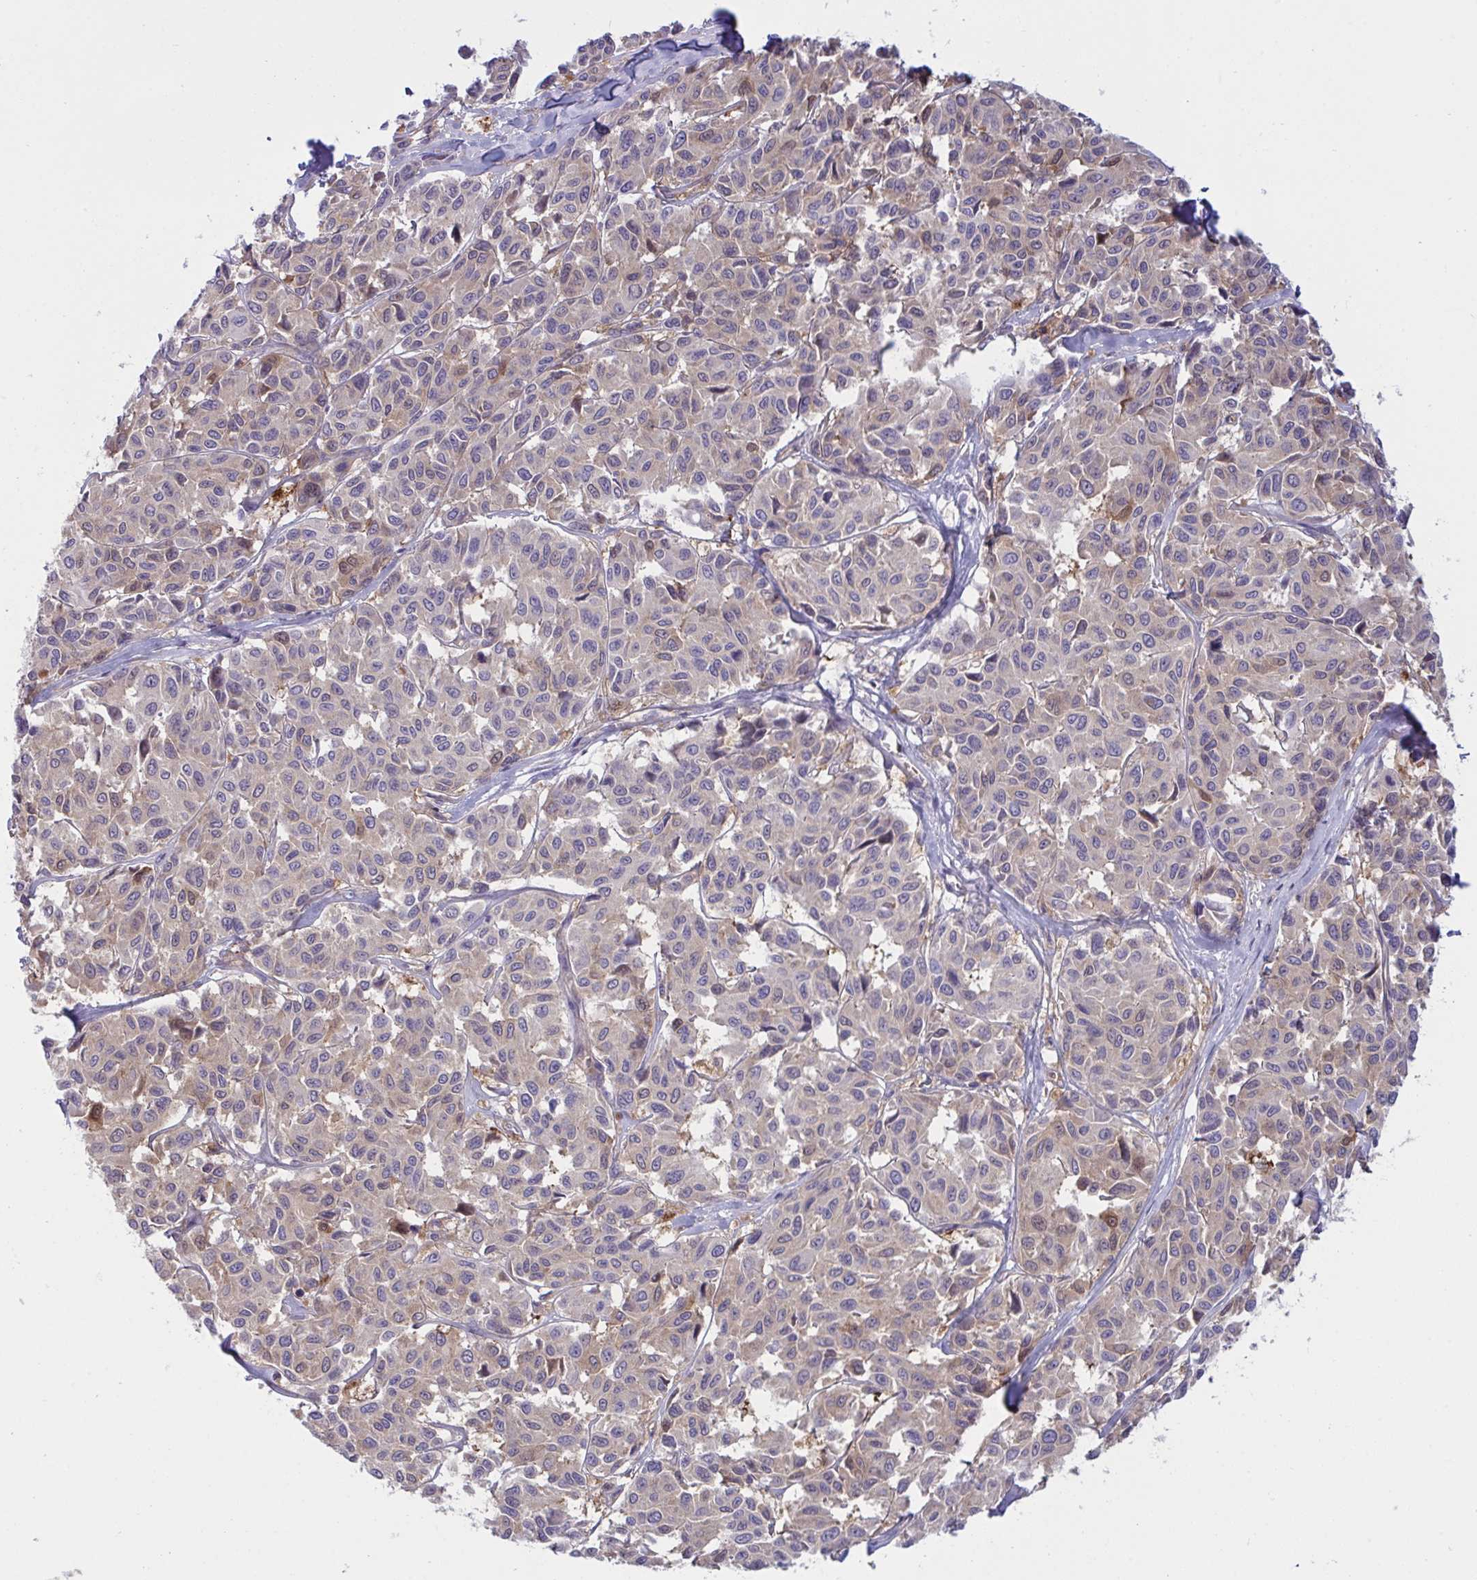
{"staining": {"intensity": "moderate", "quantity": "25%-75%", "location": "cytoplasmic/membranous"}, "tissue": "melanoma", "cell_type": "Tumor cells", "image_type": "cancer", "snomed": [{"axis": "morphology", "description": "Malignant melanoma, NOS"}, {"axis": "topography", "description": "Skin"}], "caption": "A micrograph of malignant melanoma stained for a protein reveals moderate cytoplasmic/membranous brown staining in tumor cells.", "gene": "TSC22D3", "patient": {"sex": "female", "age": 66}}